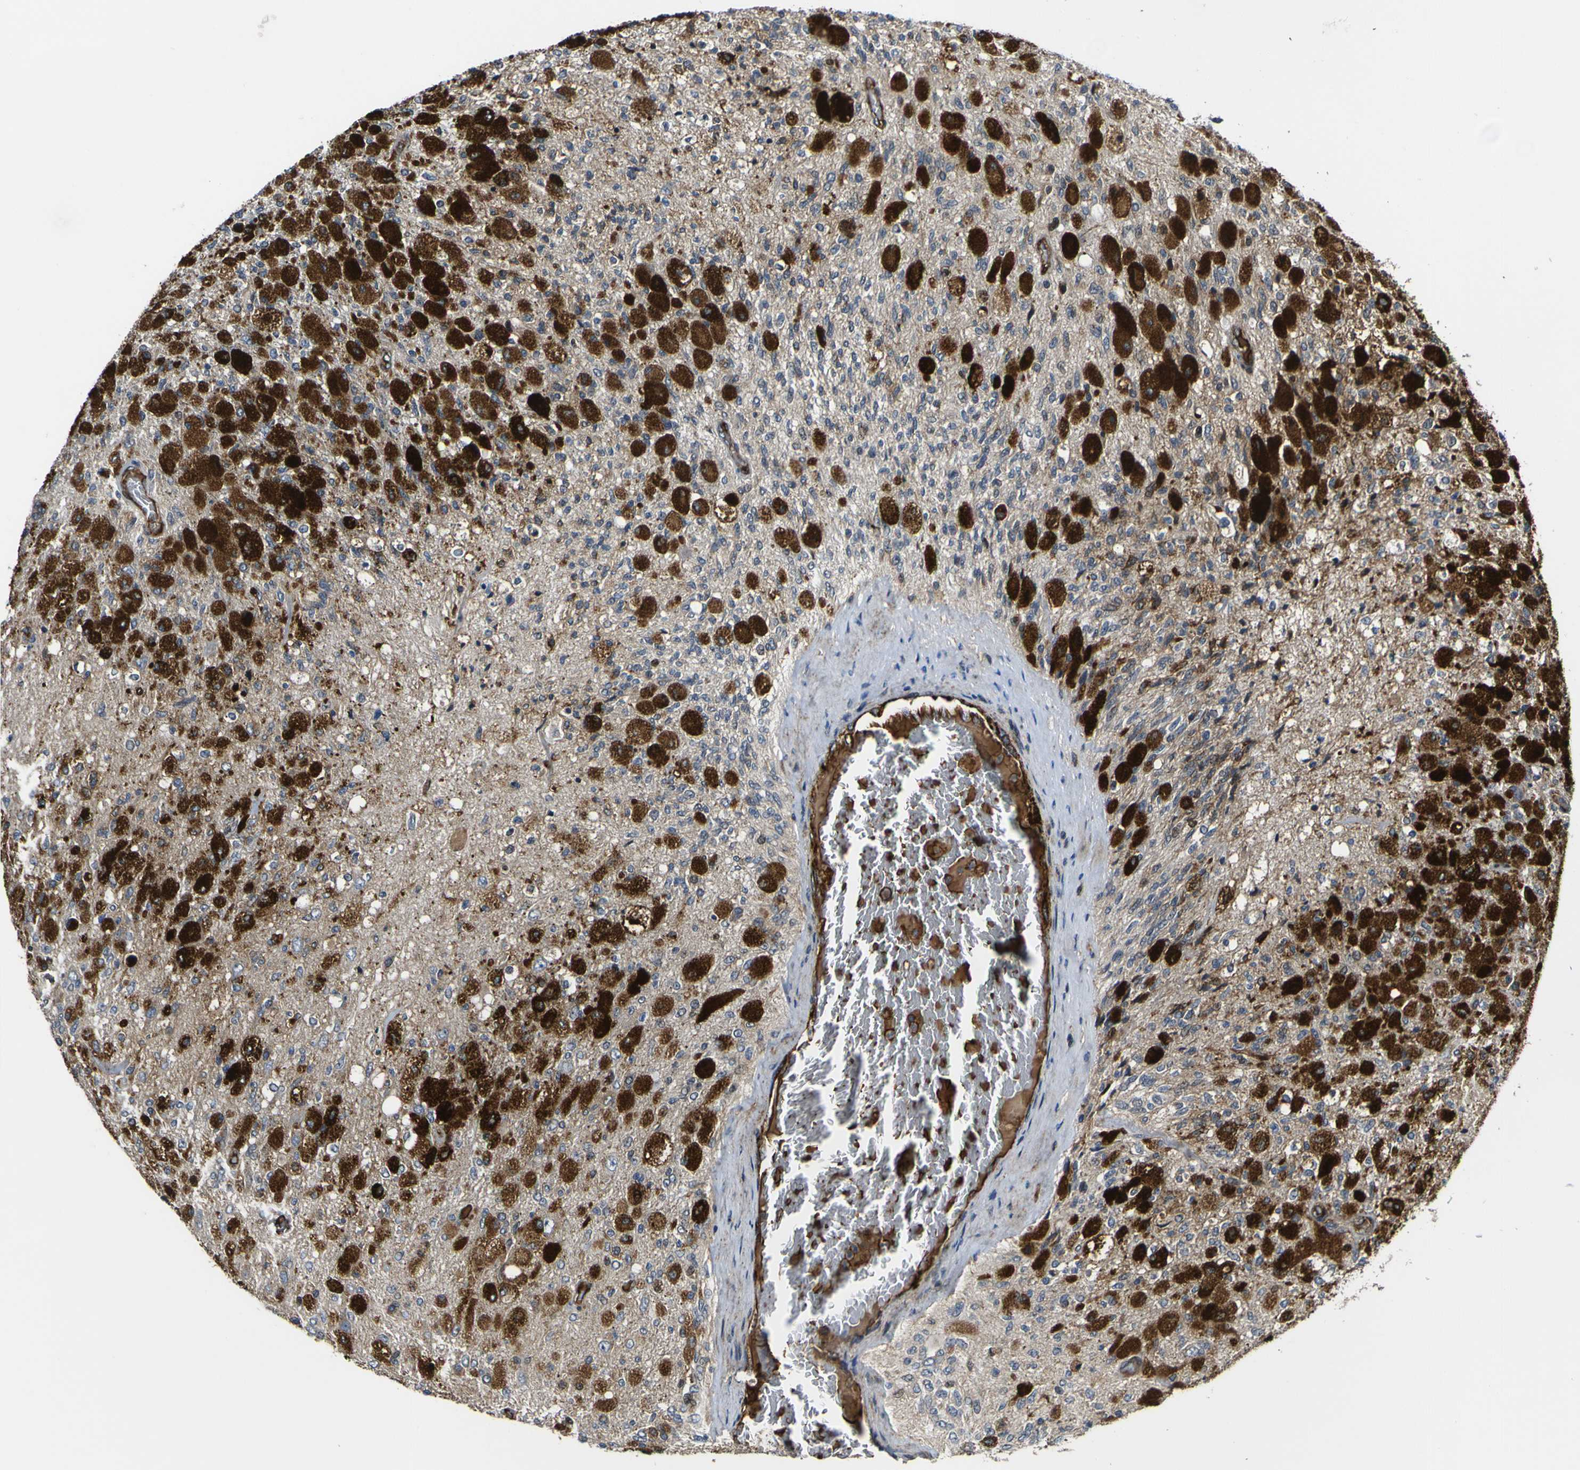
{"staining": {"intensity": "strong", "quantity": "25%-75%", "location": "cytoplasmic/membranous"}, "tissue": "glioma", "cell_type": "Tumor cells", "image_type": "cancer", "snomed": [{"axis": "morphology", "description": "Normal tissue, NOS"}, {"axis": "morphology", "description": "Glioma, malignant, High grade"}, {"axis": "topography", "description": "Cerebral cortex"}], "caption": "This photomicrograph demonstrates immunohistochemistry (IHC) staining of malignant glioma (high-grade), with high strong cytoplasmic/membranous staining in approximately 25%-75% of tumor cells.", "gene": "ECE1", "patient": {"sex": "male", "age": 77}}